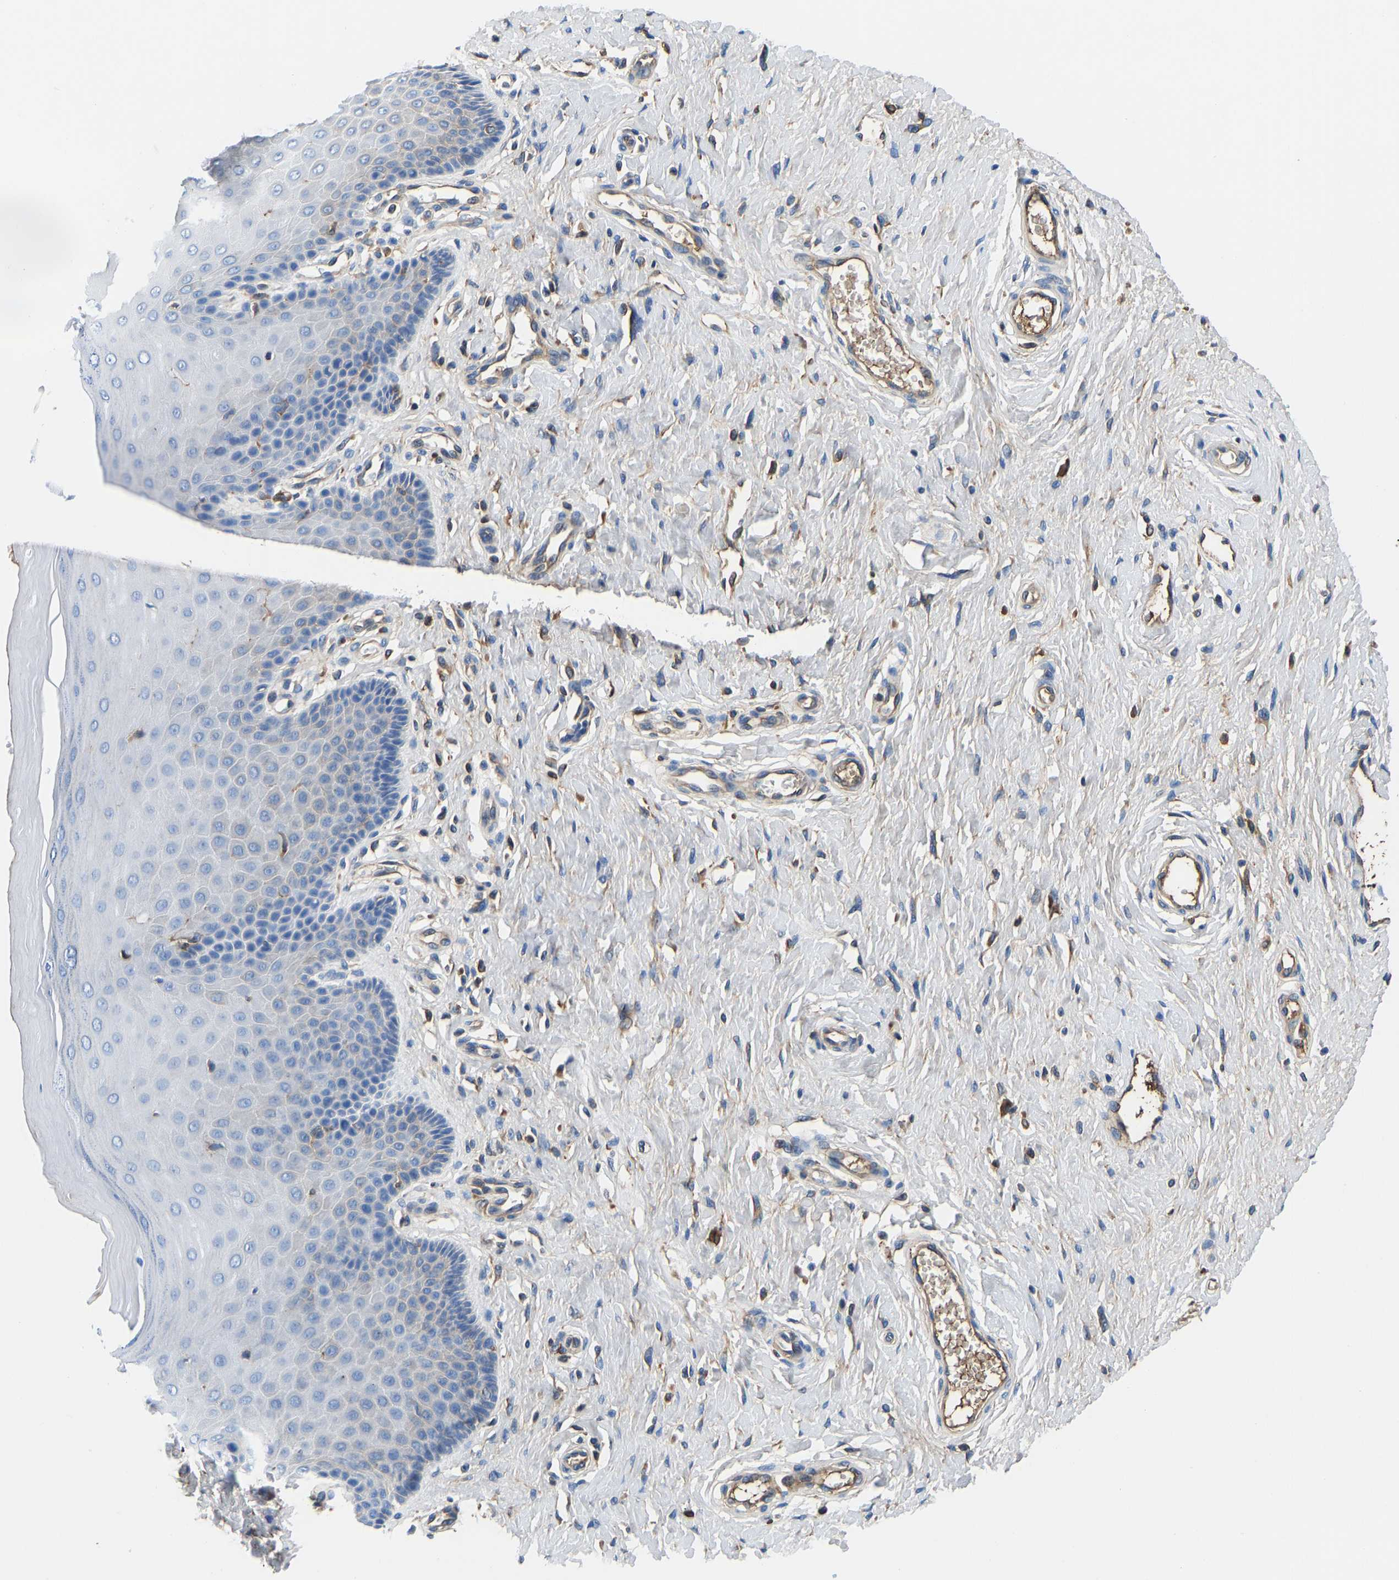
{"staining": {"intensity": "weak", "quantity": "25%-75%", "location": "cytoplasmic/membranous"}, "tissue": "cervix", "cell_type": "Glandular cells", "image_type": "normal", "snomed": [{"axis": "morphology", "description": "Normal tissue, NOS"}, {"axis": "topography", "description": "Cervix"}], "caption": "High-power microscopy captured an immunohistochemistry (IHC) photomicrograph of benign cervix, revealing weak cytoplasmic/membranous staining in about 25%-75% of glandular cells. The protein is shown in brown color, while the nuclei are stained blue.", "gene": "HSPG2", "patient": {"sex": "female", "age": 55}}